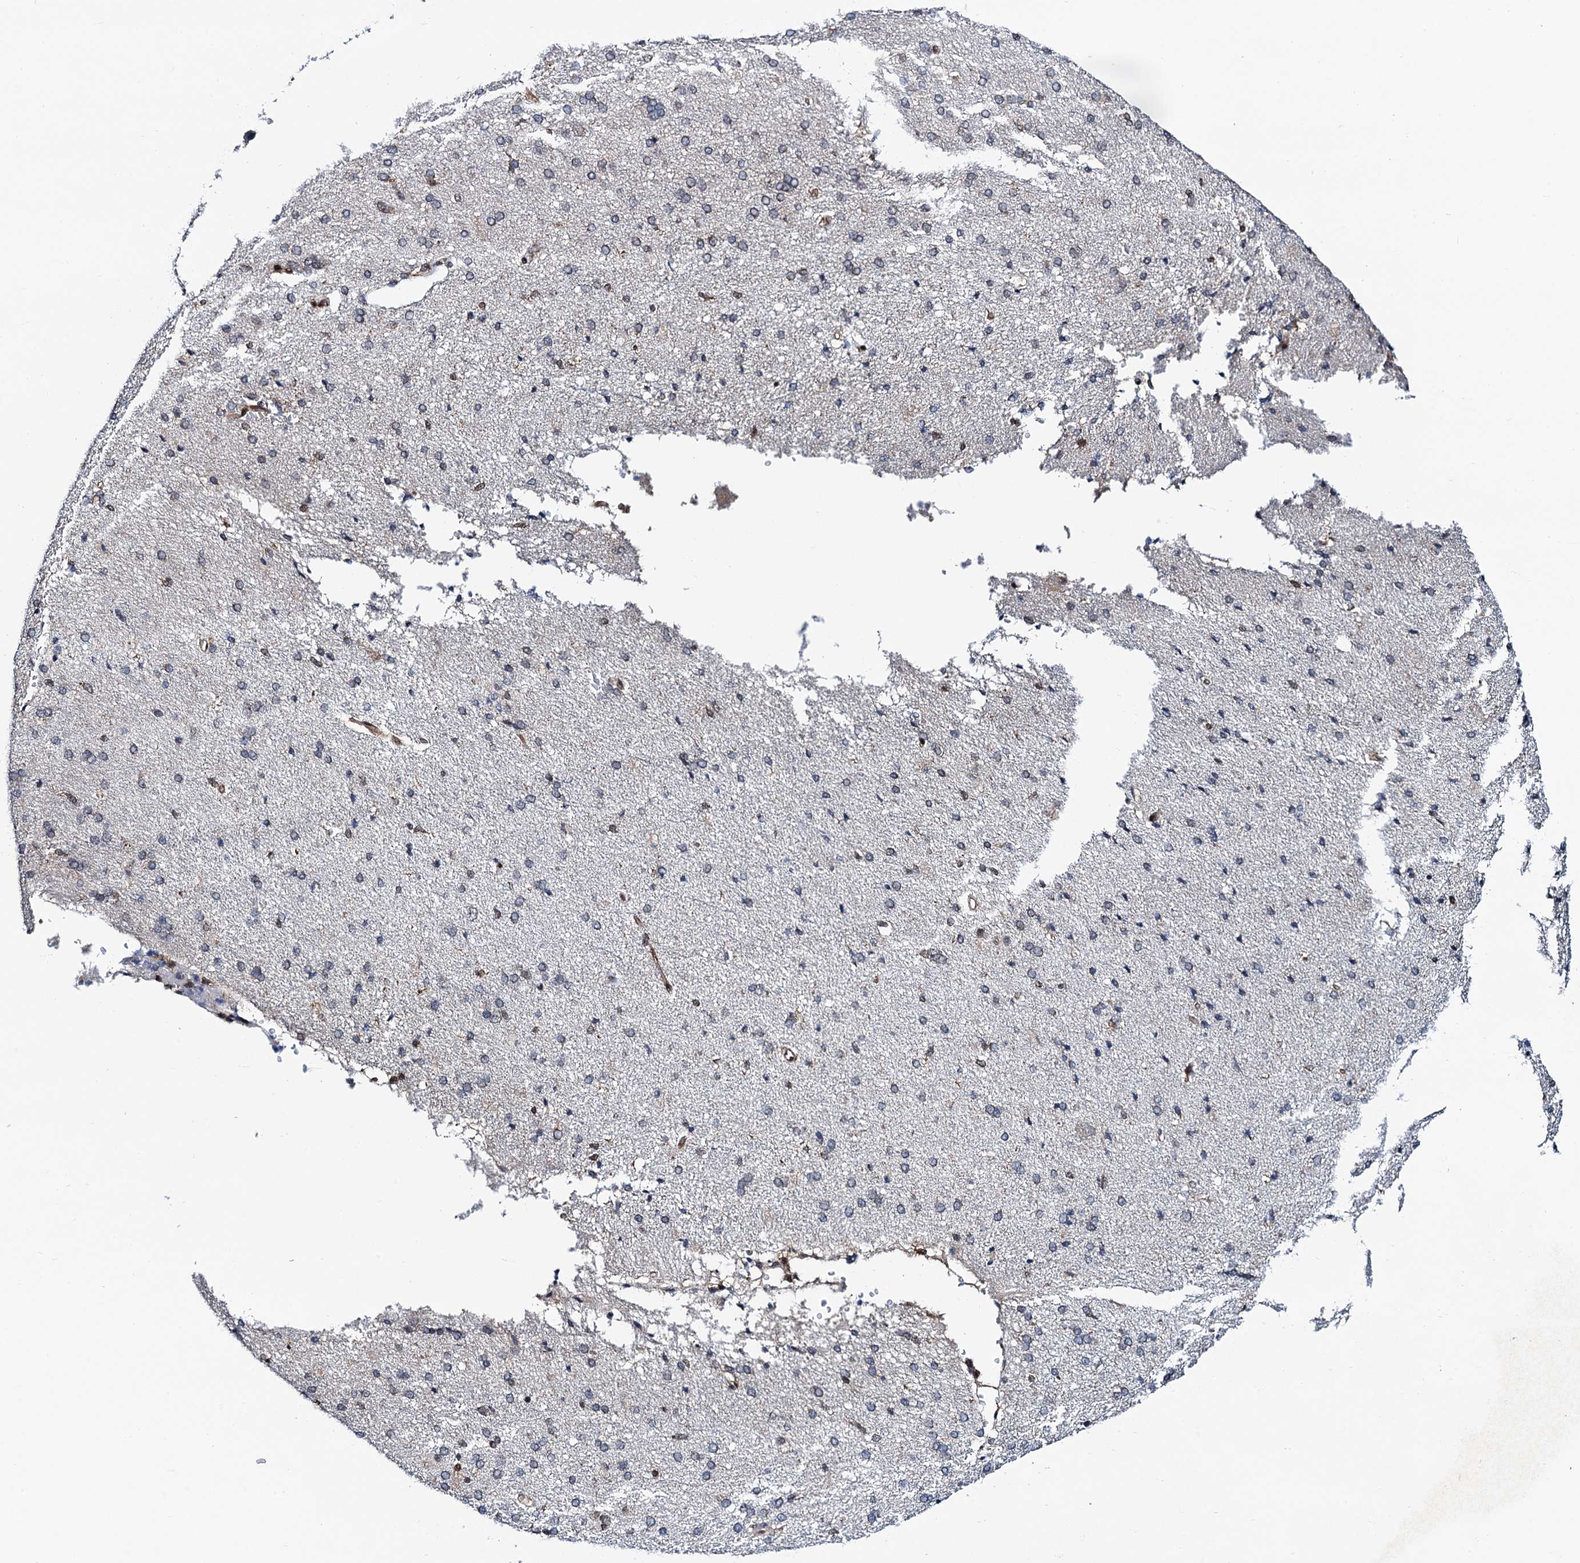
{"staining": {"intensity": "moderate", "quantity": "25%-75%", "location": "cytoplasmic/membranous"}, "tissue": "cerebral cortex", "cell_type": "Endothelial cells", "image_type": "normal", "snomed": [{"axis": "morphology", "description": "Normal tissue, NOS"}, {"axis": "topography", "description": "Cerebral cortex"}], "caption": "DAB immunohistochemical staining of unremarkable human cerebral cortex reveals moderate cytoplasmic/membranous protein positivity in approximately 25%-75% of endothelial cells. (Brightfield microscopy of DAB IHC at high magnification).", "gene": "CMPK2", "patient": {"sex": "male", "age": 62}}